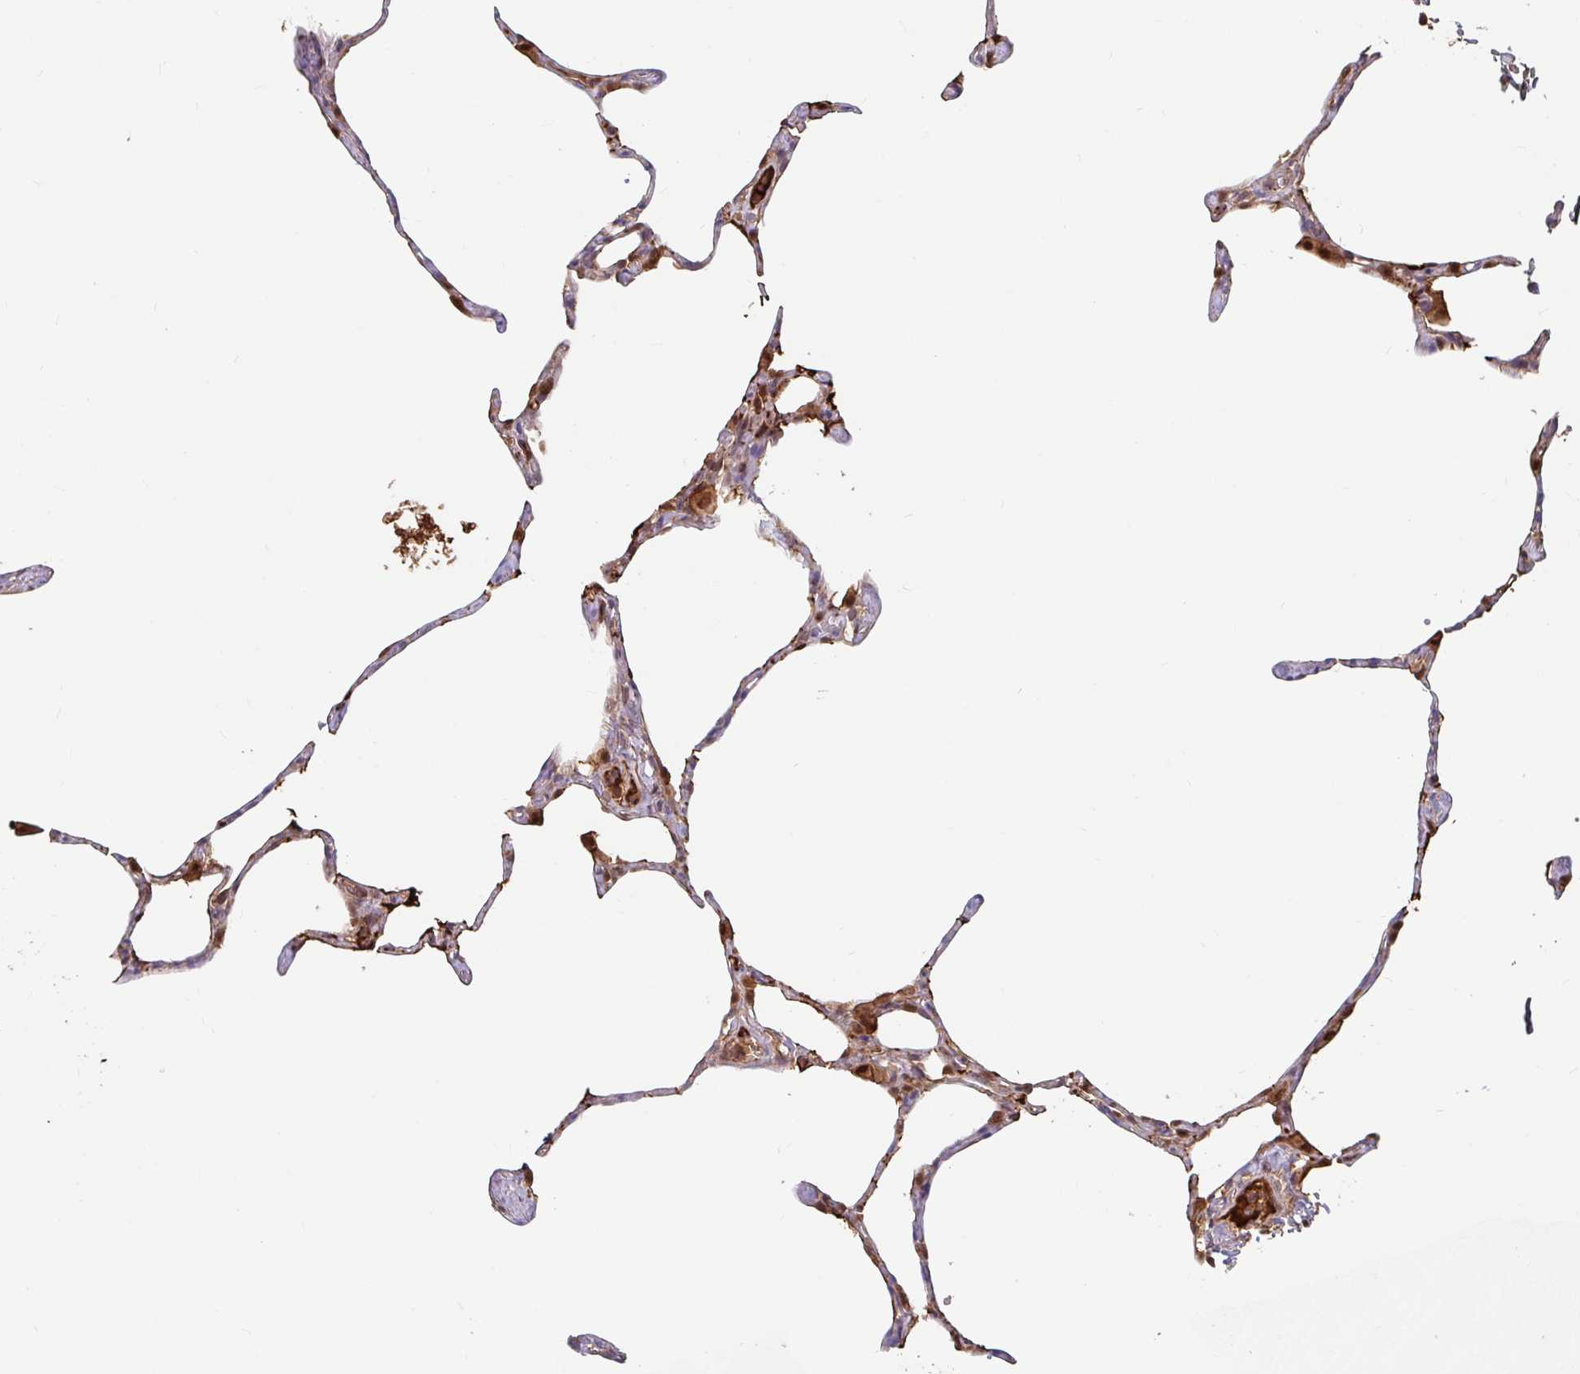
{"staining": {"intensity": "moderate", "quantity": "25%-75%", "location": "cytoplasmic/membranous,nuclear"}, "tissue": "lung", "cell_type": "Alveolar cells", "image_type": "normal", "snomed": [{"axis": "morphology", "description": "Normal tissue, NOS"}, {"axis": "topography", "description": "Lung"}], "caption": "A high-resolution histopathology image shows immunohistochemistry (IHC) staining of unremarkable lung, which demonstrates moderate cytoplasmic/membranous,nuclear positivity in approximately 25%-75% of alveolar cells. (Brightfield microscopy of DAB IHC at high magnification).", "gene": "BLVRA", "patient": {"sex": "male", "age": 65}}